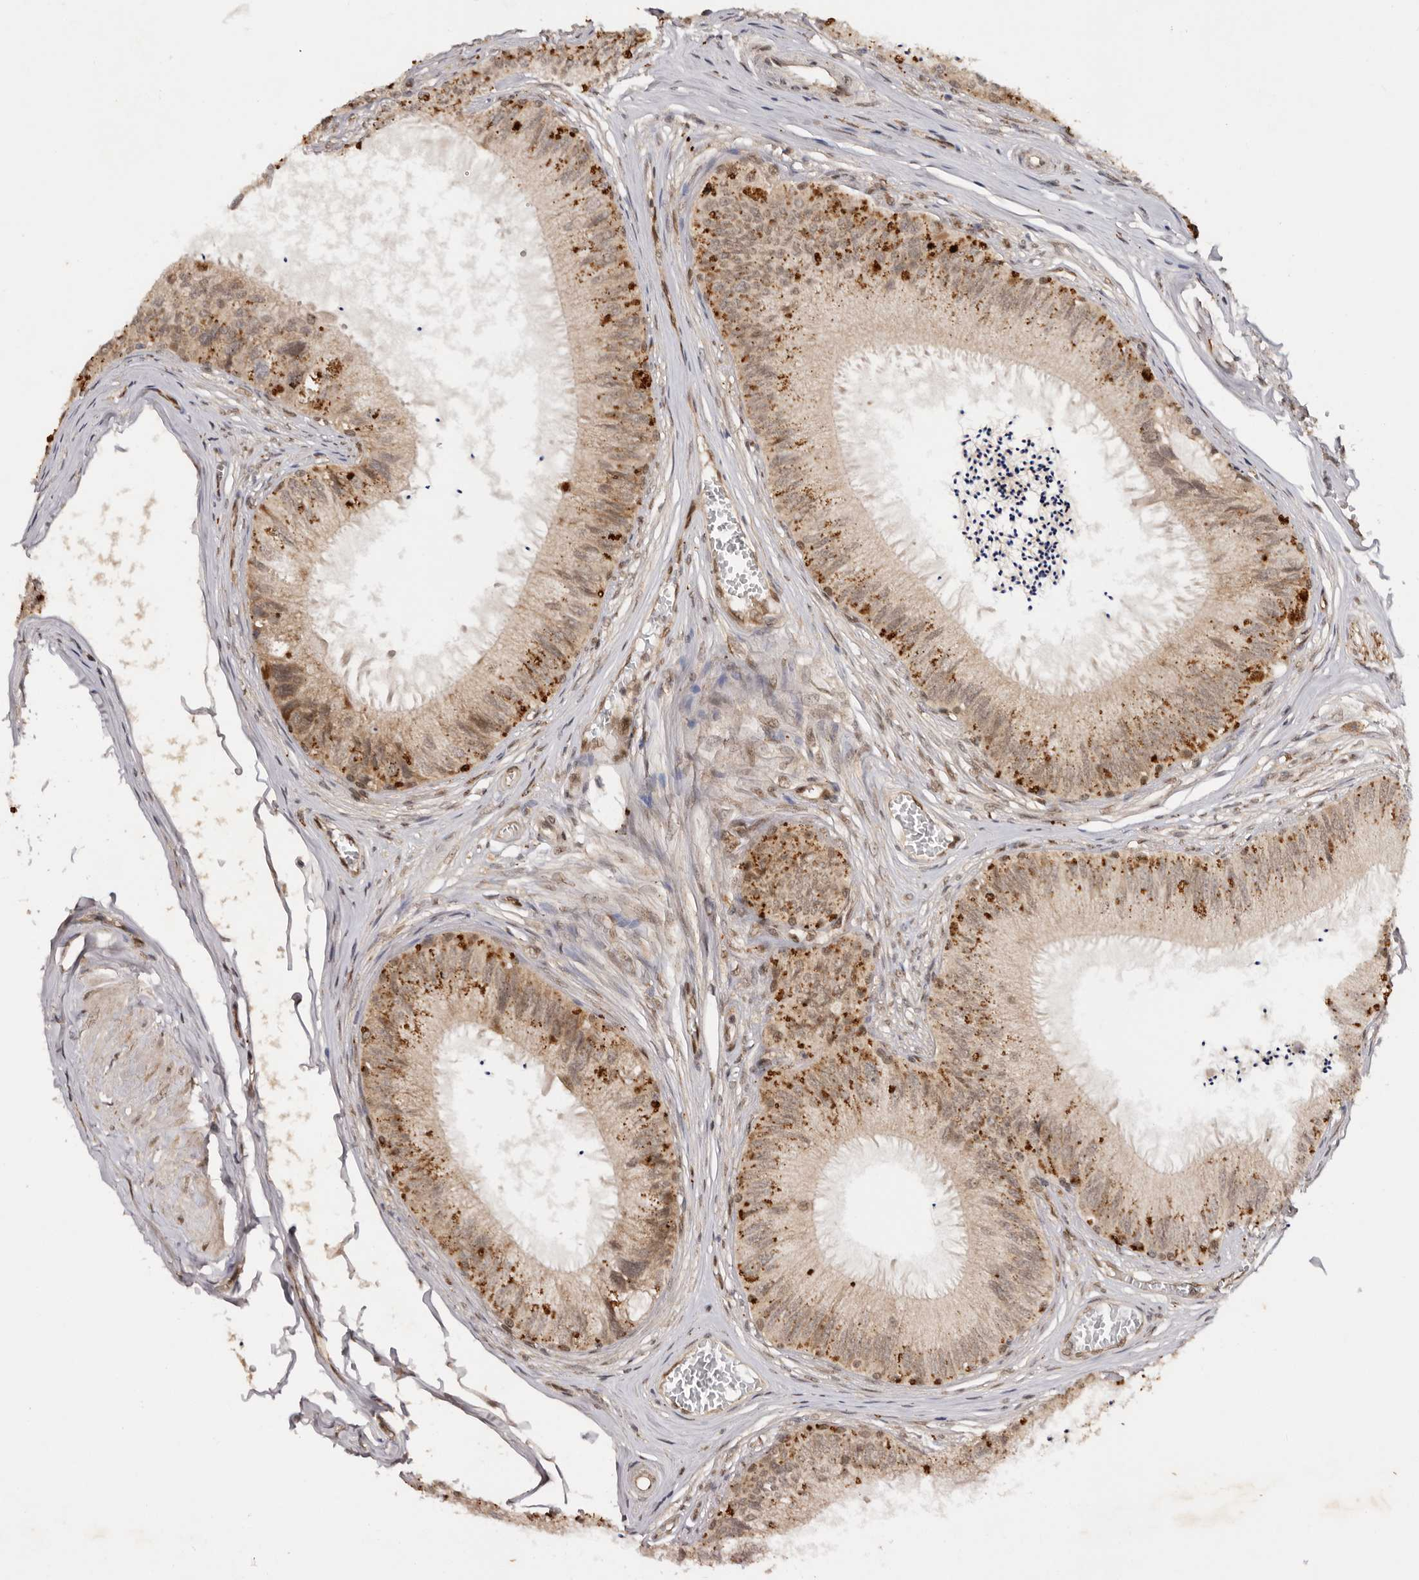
{"staining": {"intensity": "moderate", "quantity": ">75%", "location": "cytoplasmic/membranous,nuclear"}, "tissue": "epididymis", "cell_type": "Glandular cells", "image_type": "normal", "snomed": [{"axis": "morphology", "description": "Normal tissue, NOS"}, {"axis": "topography", "description": "Epididymis"}], "caption": "Immunohistochemical staining of benign epididymis demonstrates >75% levels of moderate cytoplasmic/membranous,nuclear protein expression in about >75% of glandular cells.", "gene": "TARS2", "patient": {"sex": "male", "age": 79}}